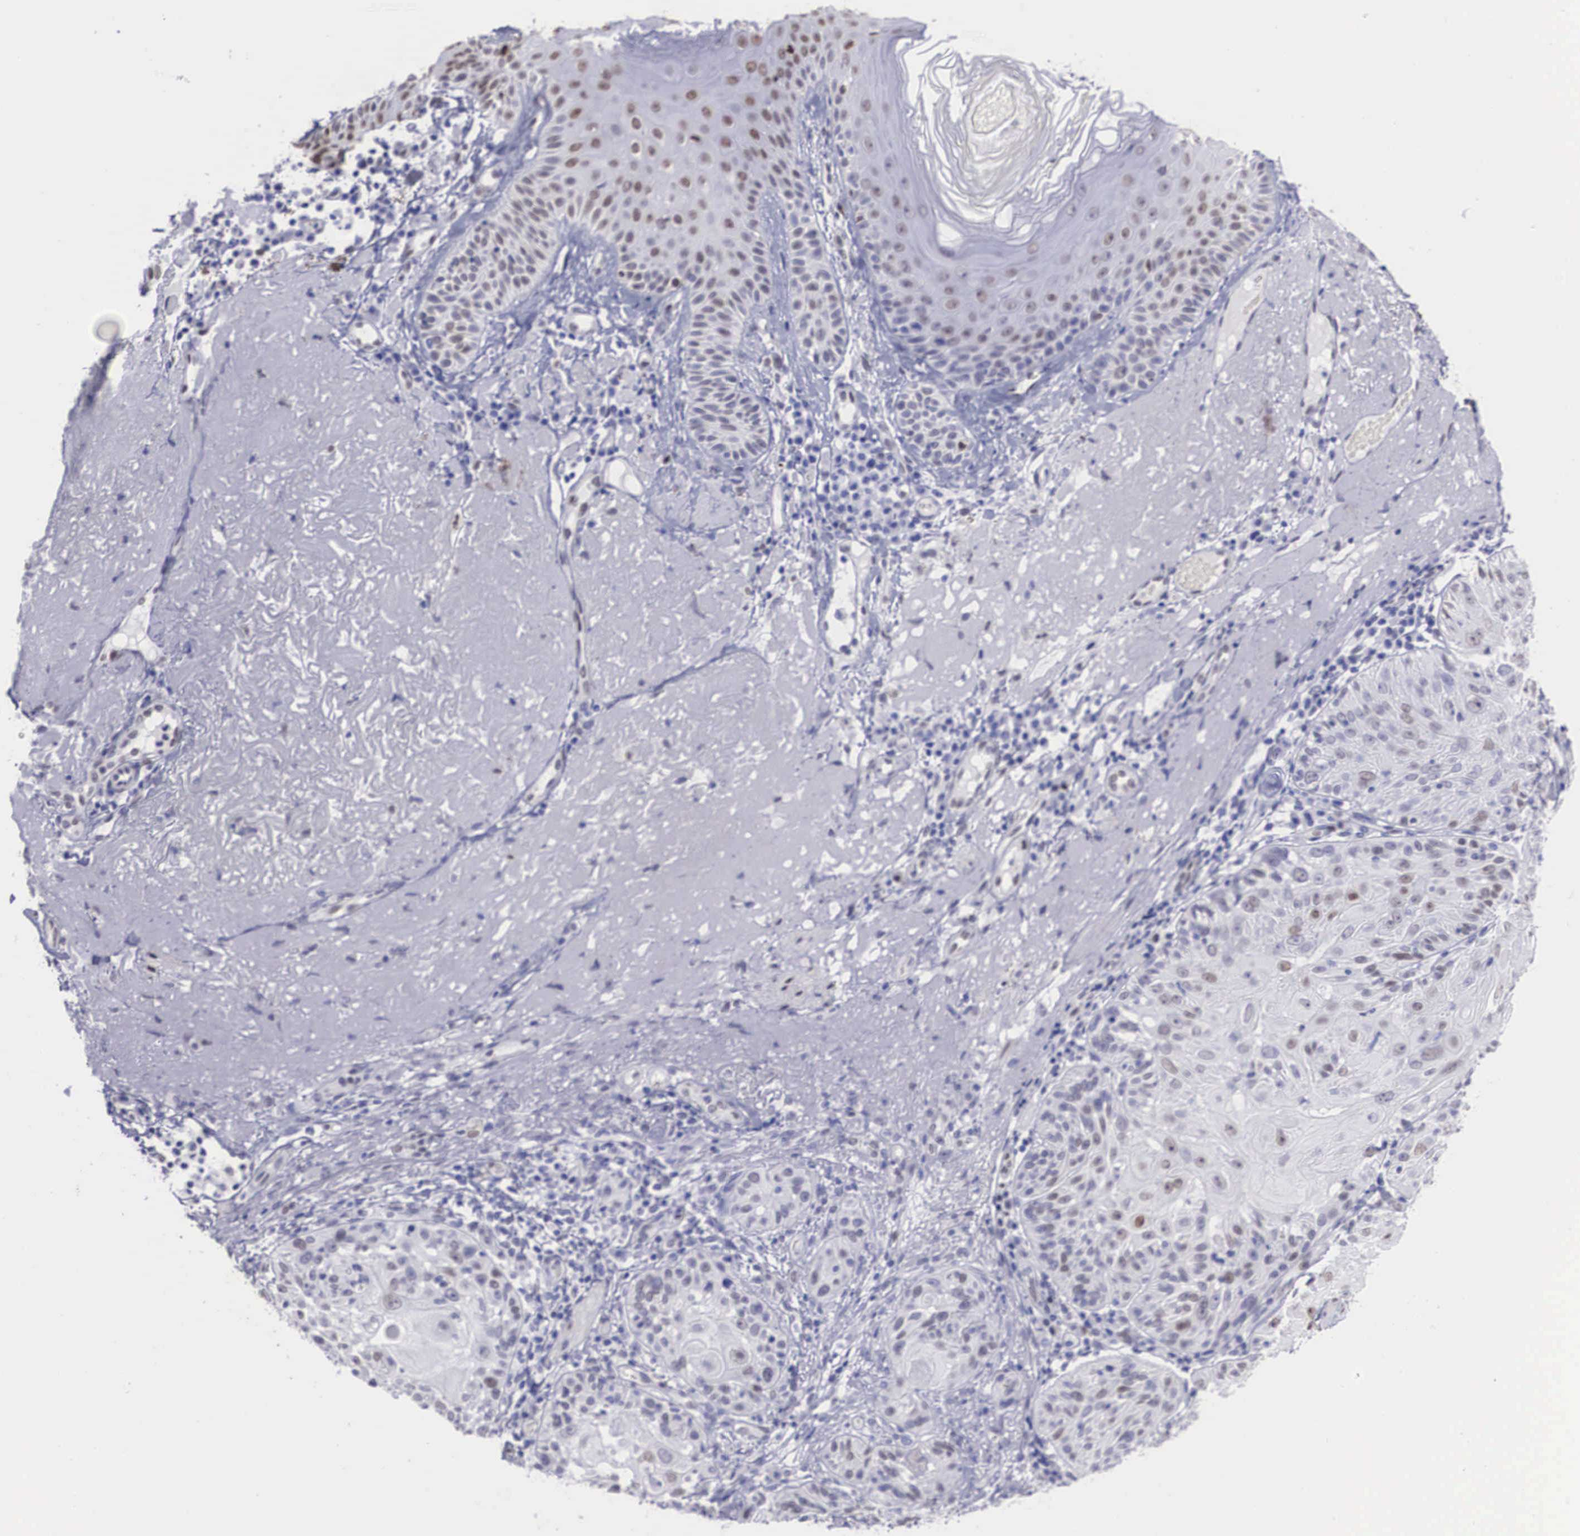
{"staining": {"intensity": "weak", "quantity": "<25%", "location": "nuclear"}, "tissue": "skin cancer", "cell_type": "Tumor cells", "image_type": "cancer", "snomed": [{"axis": "morphology", "description": "Squamous cell carcinoma, NOS"}, {"axis": "topography", "description": "Skin"}], "caption": "Skin cancer was stained to show a protein in brown. There is no significant staining in tumor cells. (Brightfield microscopy of DAB immunohistochemistry at high magnification).", "gene": "HMGN5", "patient": {"sex": "female", "age": 89}}